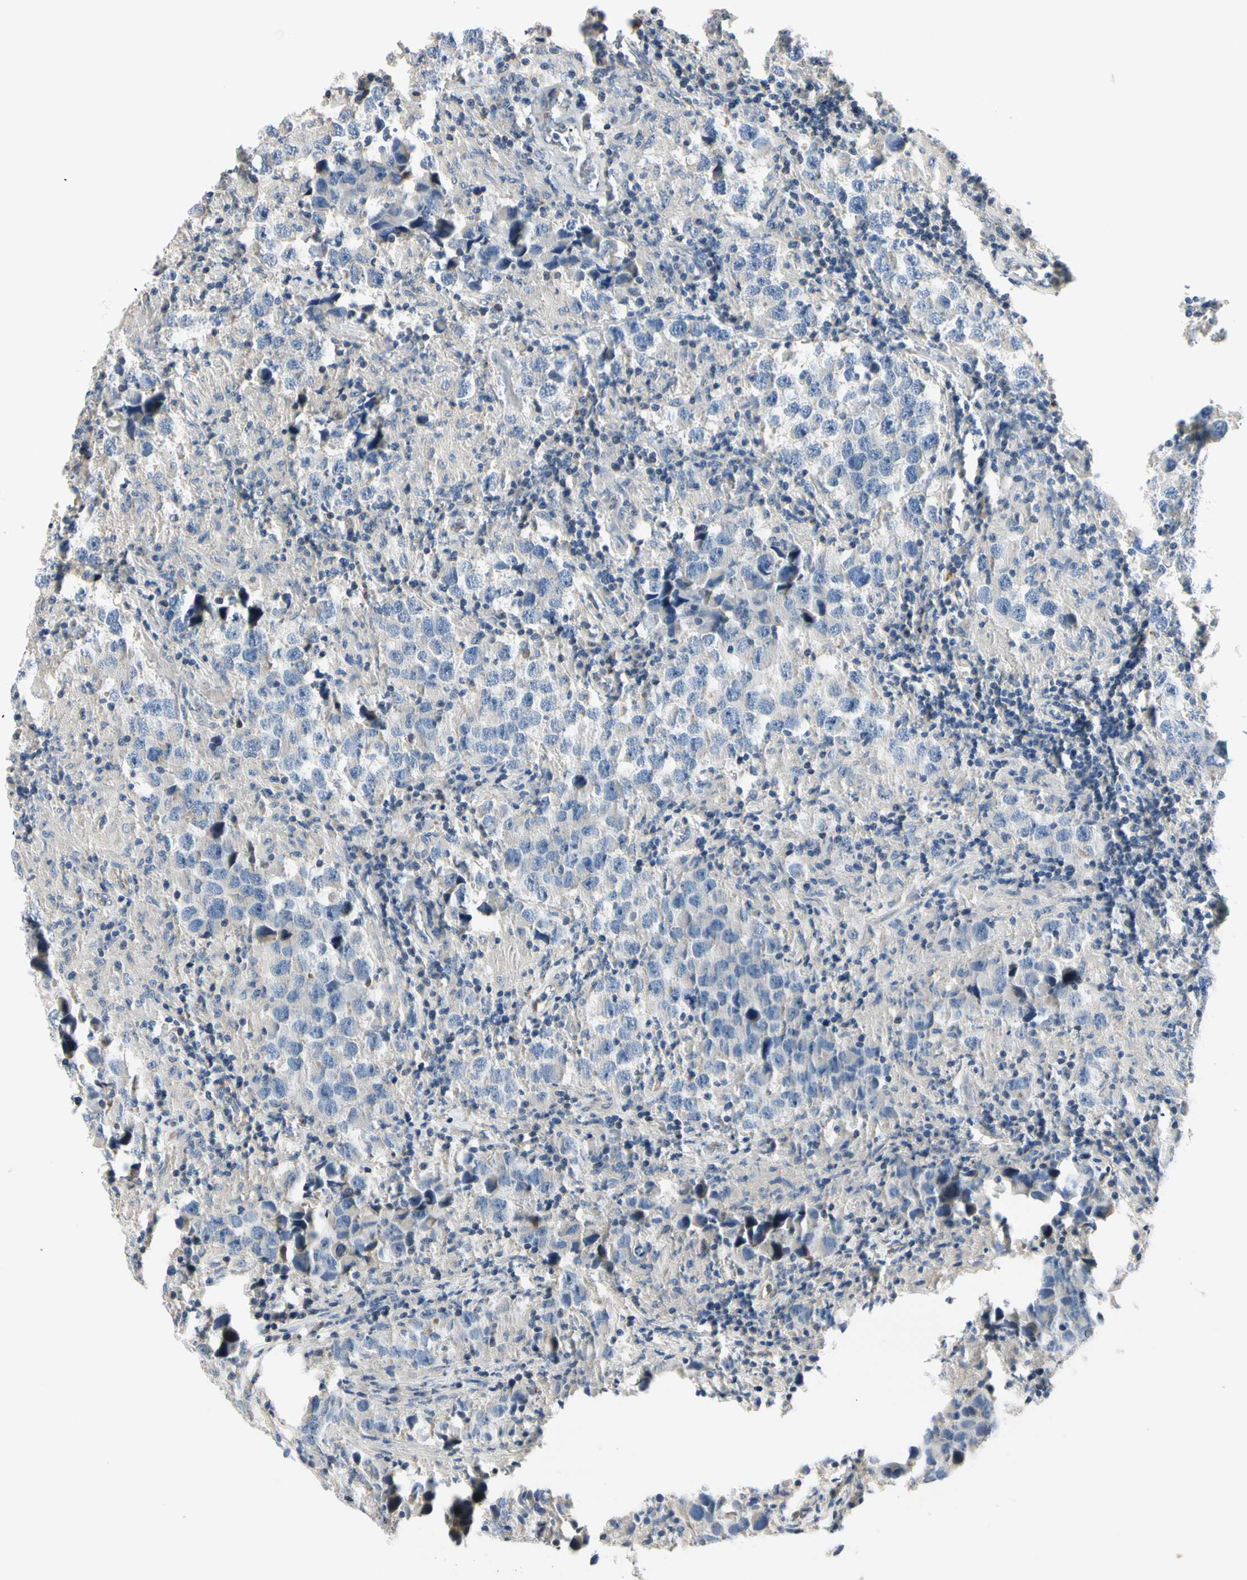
{"staining": {"intensity": "weak", "quantity": "<25%", "location": "cytoplasmic/membranous"}, "tissue": "testis cancer", "cell_type": "Tumor cells", "image_type": "cancer", "snomed": [{"axis": "morphology", "description": "Carcinoma, Embryonal, NOS"}, {"axis": "topography", "description": "Testis"}], "caption": "Immunohistochemistry of testis cancer displays no positivity in tumor cells.", "gene": "GPR153", "patient": {"sex": "male", "age": 21}}